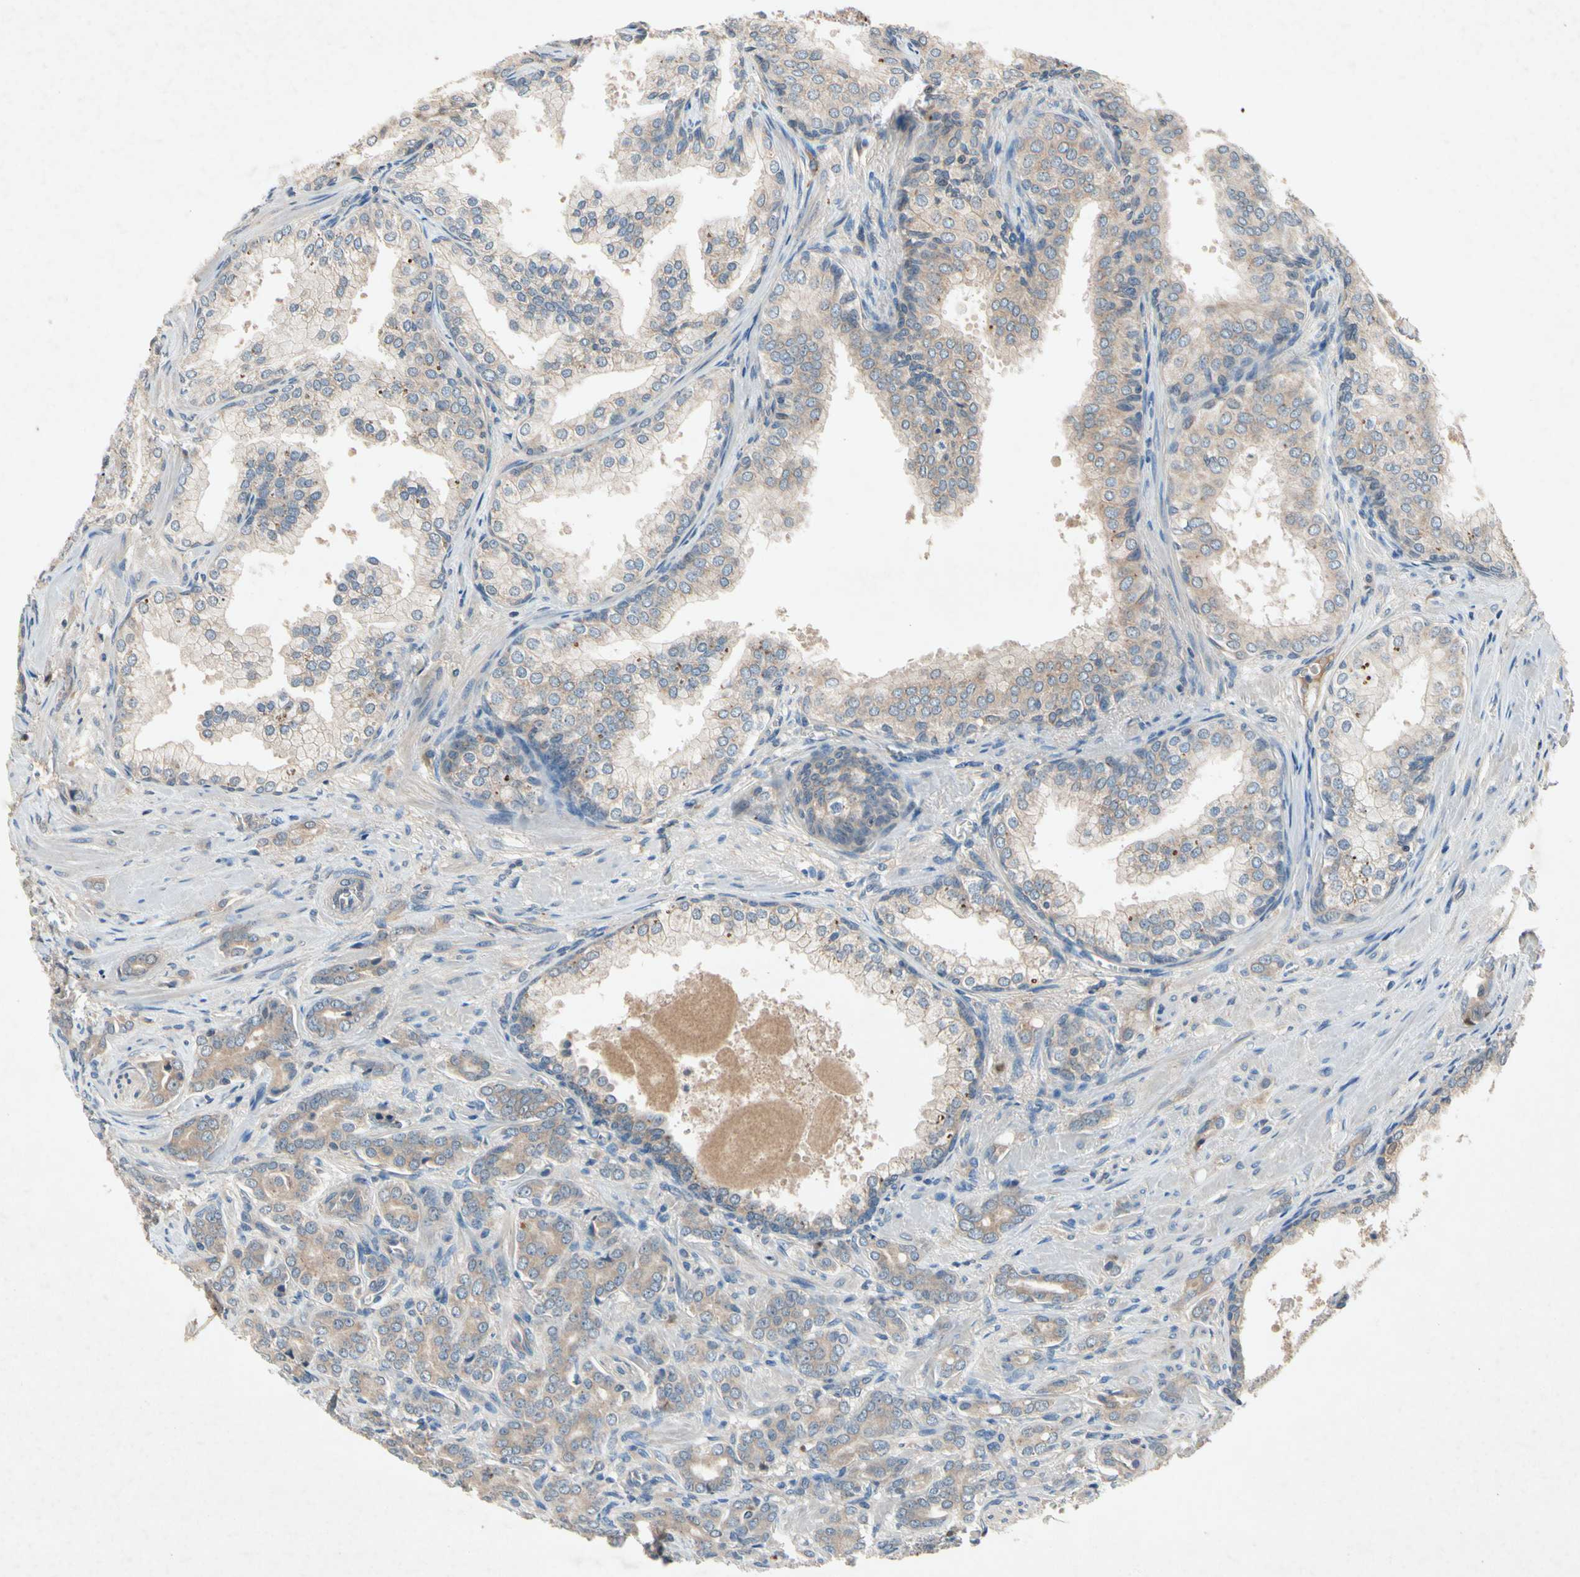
{"staining": {"intensity": "weak", "quantity": ">75%", "location": "cytoplasmic/membranous"}, "tissue": "prostate cancer", "cell_type": "Tumor cells", "image_type": "cancer", "snomed": [{"axis": "morphology", "description": "Adenocarcinoma, High grade"}, {"axis": "topography", "description": "Prostate"}], "caption": "Tumor cells display low levels of weak cytoplasmic/membranous staining in about >75% of cells in human prostate high-grade adenocarcinoma.", "gene": "IL1RL1", "patient": {"sex": "male", "age": 64}}